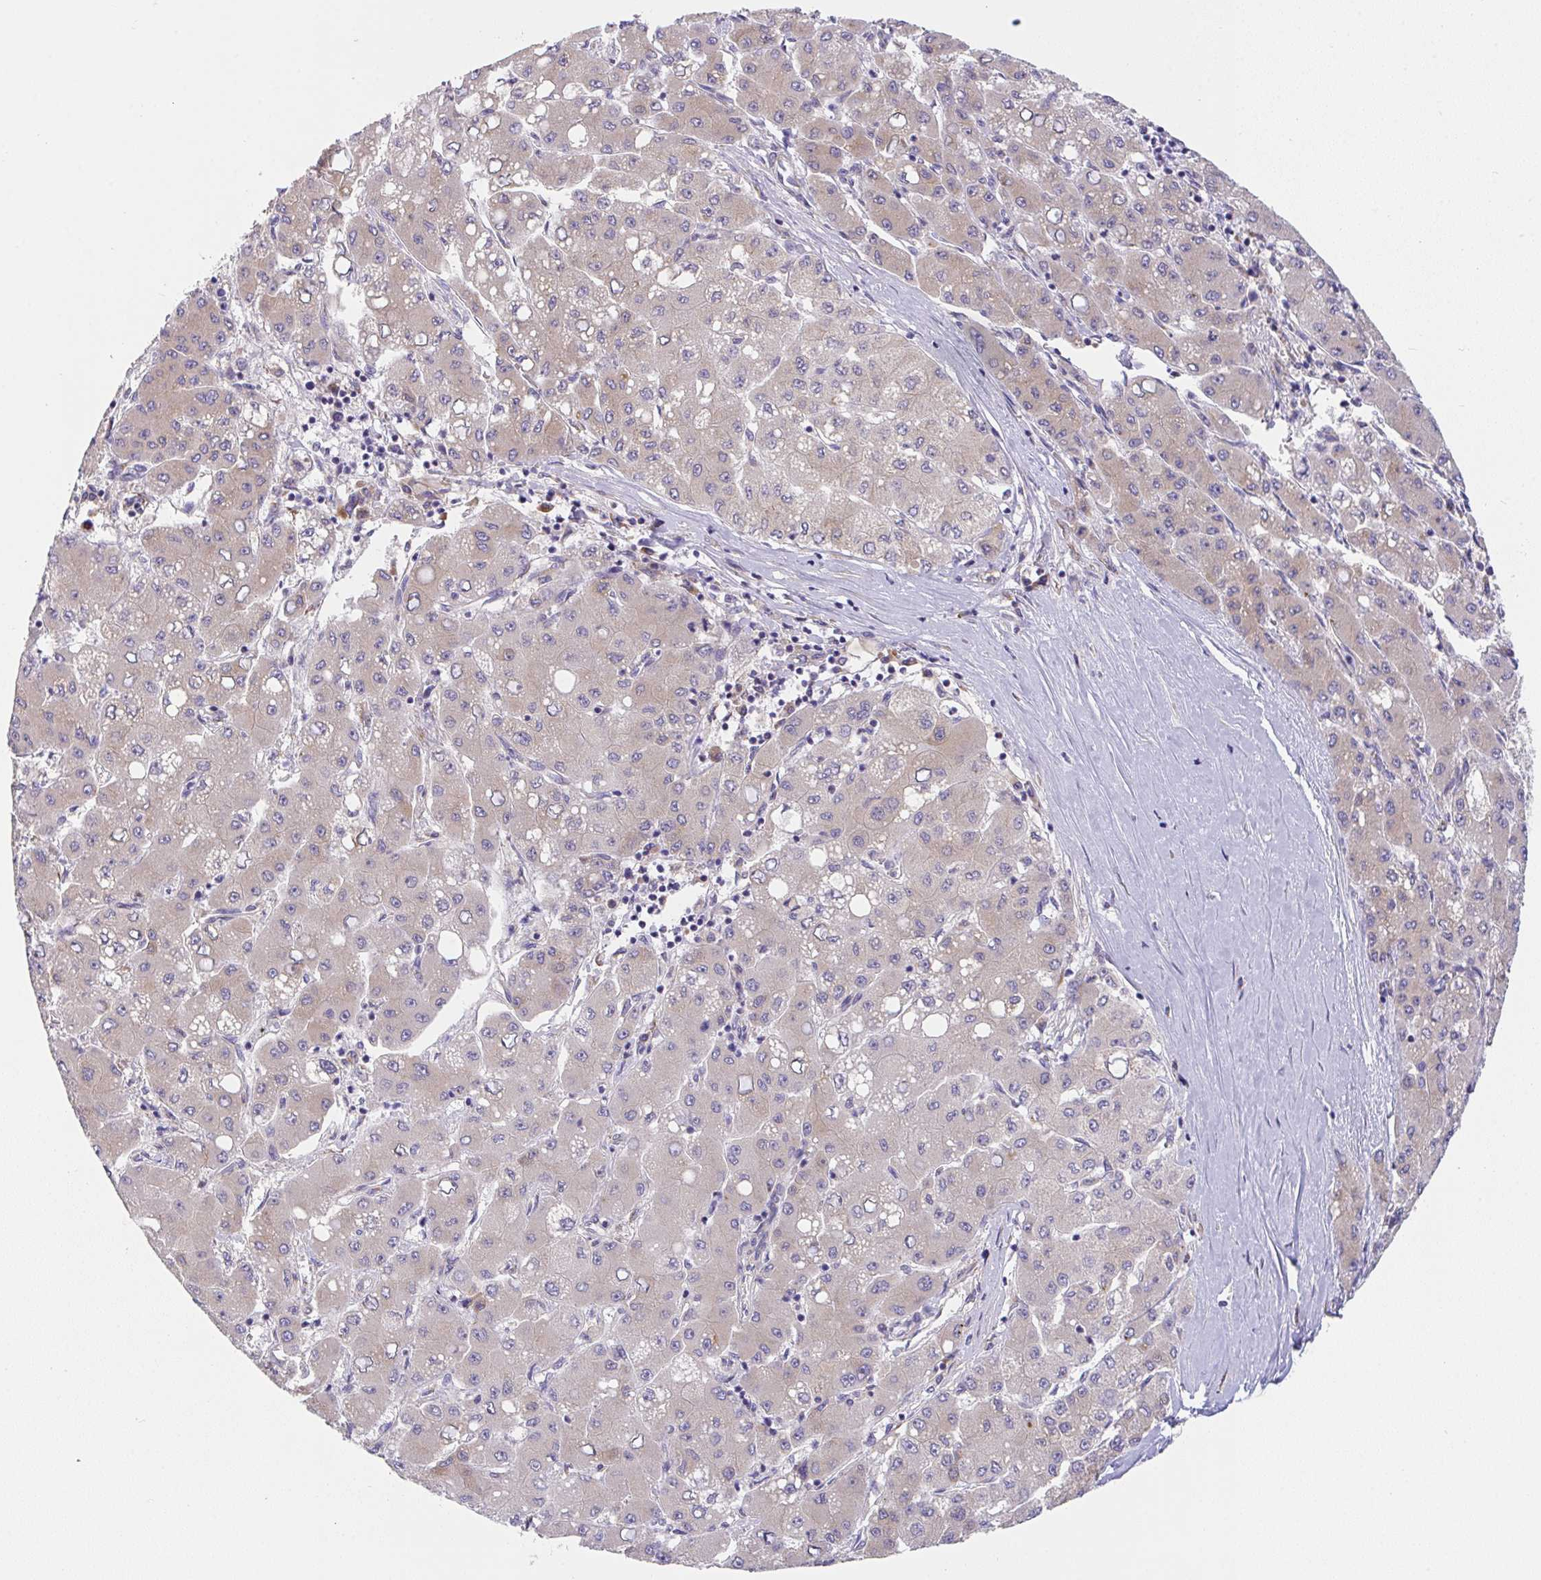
{"staining": {"intensity": "weak", "quantity": "25%-75%", "location": "cytoplasmic/membranous"}, "tissue": "liver cancer", "cell_type": "Tumor cells", "image_type": "cancer", "snomed": [{"axis": "morphology", "description": "Carcinoma, Hepatocellular, NOS"}, {"axis": "topography", "description": "Liver"}], "caption": "This image reveals liver cancer stained with IHC to label a protein in brown. The cytoplasmic/membranous of tumor cells show weak positivity for the protein. Nuclei are counter-stained blue.", "gene": "MIA3", "patient": {"sex": "male", "age": 40}}